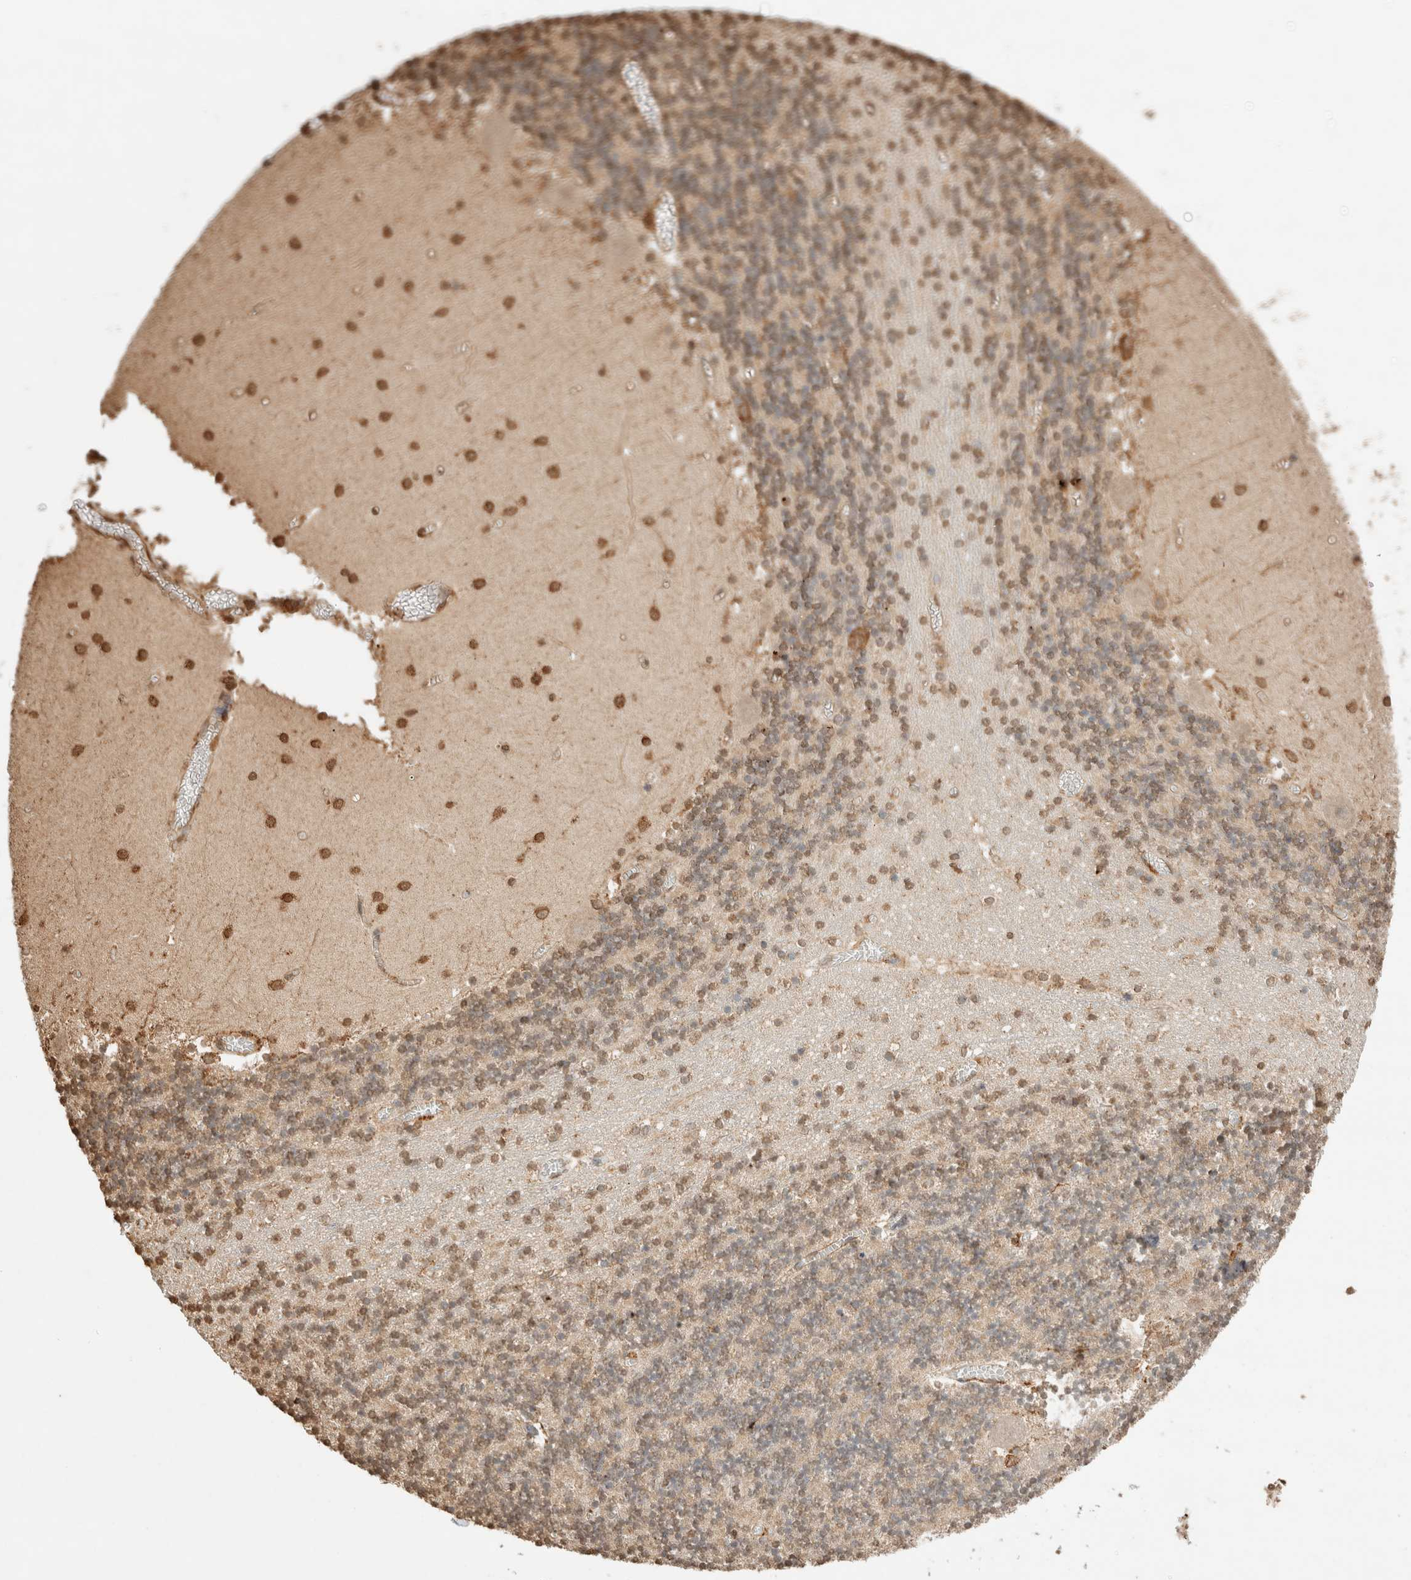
{"staining": {"intensity": "weak", "quantity": ">75%", "location": "cytoplasmic/membranous"}, "tissue": "cerebellum", "cell_type": "Cells in granular layer", "image_type": "normal", "snomed": [{"axis": "morphology", "description": "Normal tissue, NOS"}, {"axis": "topography", "description": "Cerebellum"}], "caption": "The histopathology image displays staining of unremarkable cerebellum, revealing weak cytoplasmic/membranous protein staining (brown color) within cells in granular layer. Using DAB (3,3'-diaminobenzidine) (brown) and hematoxylin (blue) stains, captured at high magnification using brightfield microscopy.", "gene": "ERAP1", "patient": {"sex": "female", "age": 28}}